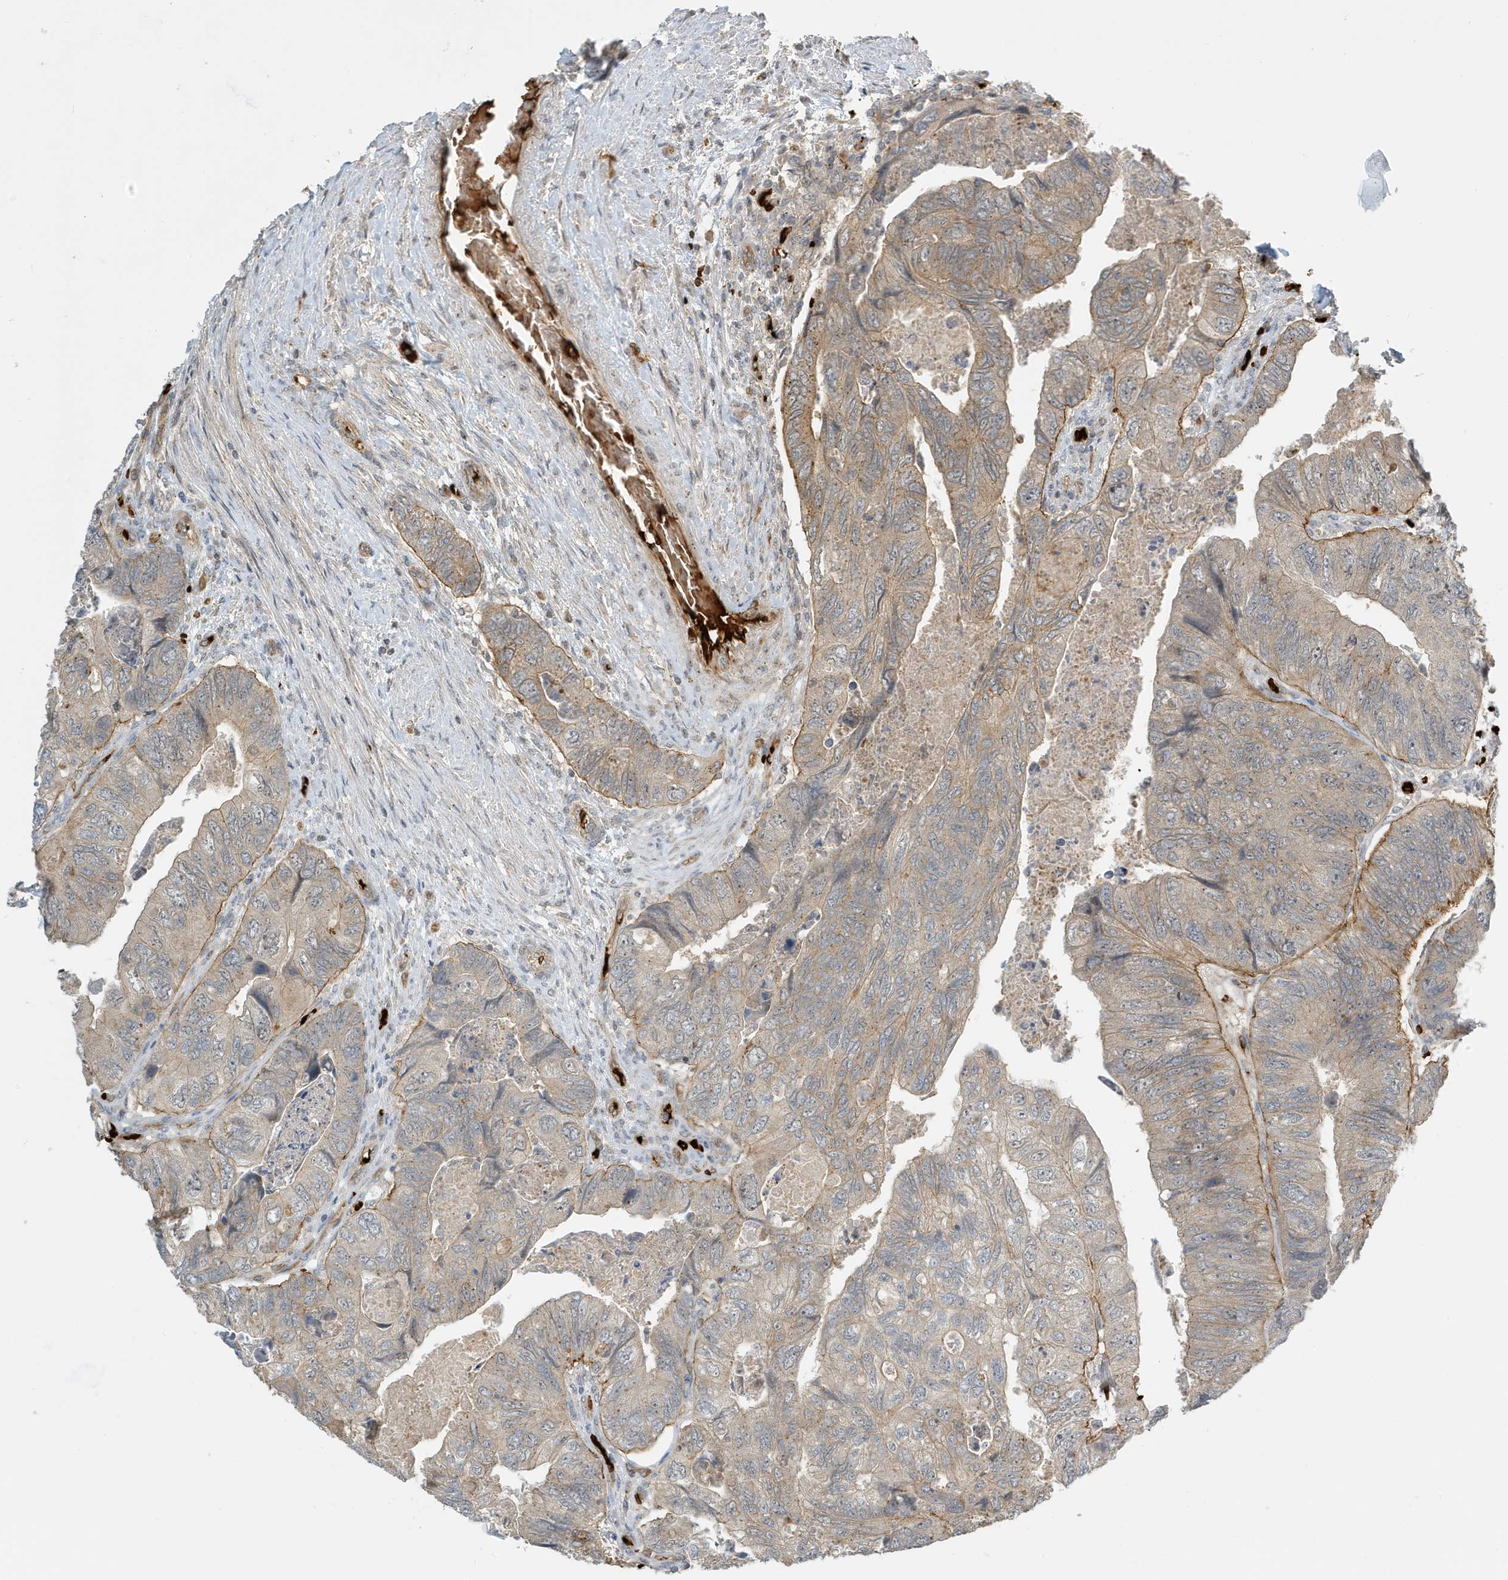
{"staining": {"intensity": "moderate", "quantity": "<25%", "location": "cytoplasmic/membranous"}, "tissue": "colorectal cancer", "cell_type": "Tumor cells", "image_type": "cancer", "snomed": [{"axis": "morphology", "description": "Adenocarcinoma, NOS"}, {"axis": "topography", "description": "Rectum"}], "caption": "Colorectal adenocarcinoma stained for a protein demonstrates moderate cytoplasmic/membranous positivity in tumor cells.", "gene": "FYCO1", "patient": {"sex": "male", "age": 63}}